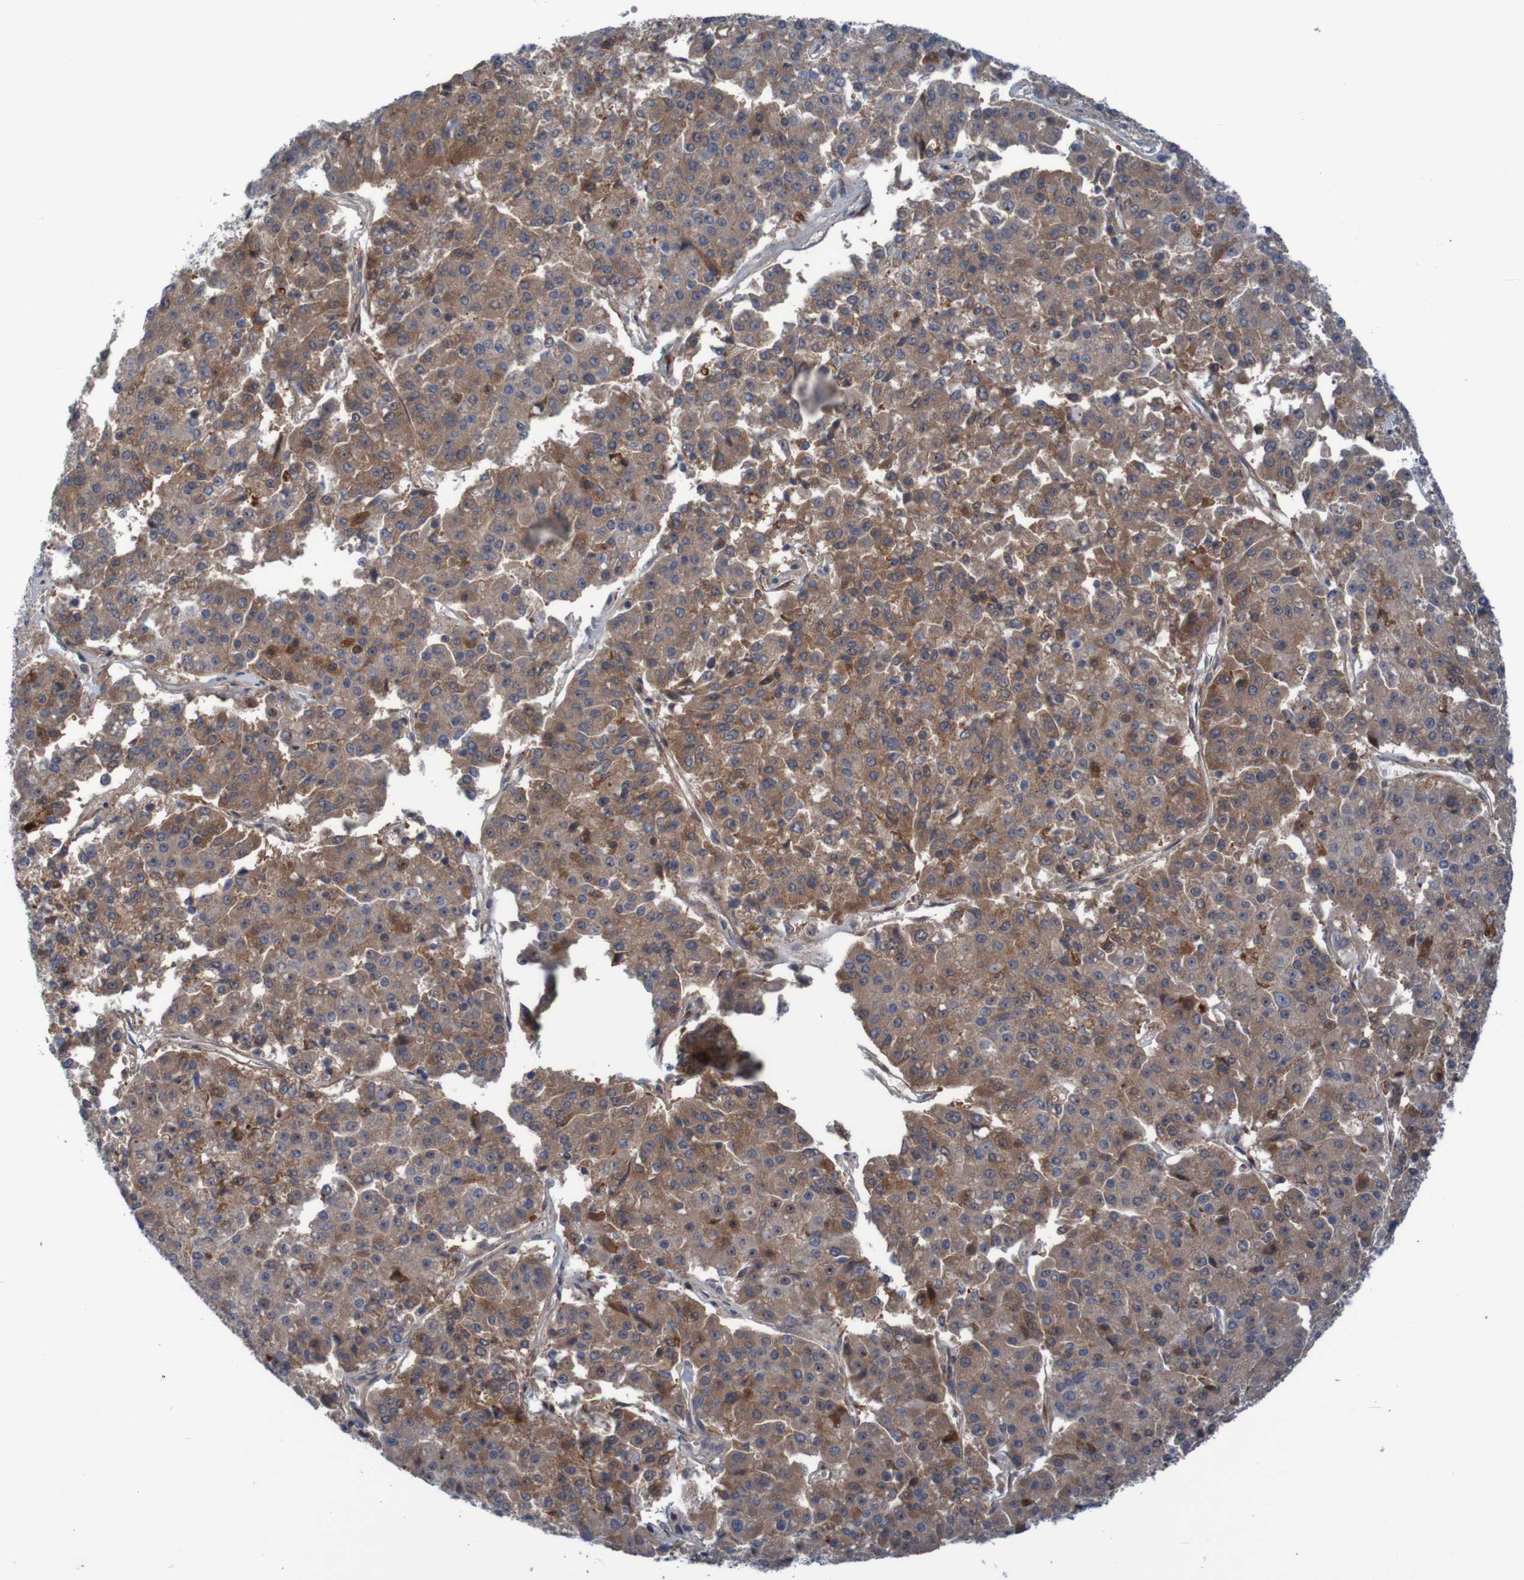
{"staining": {"intensity": "strong", "quantity": ">75%", "location": "cytoplasmic/membranous"}, "tissue": "pancreatic cancer", "cell_type": "Tumor cells", "image_type": "cancer", "snomed": [{"axis": "morphology", "description": "Adenocarcinoma, NOS"}, {"axis": "topography", "description": "Pancreas"}], "caption": "DAB (3,3'-diaminobenzidine) immunohistochemical staining of adenocarcinoma (pancreatic) demonstrates strong cytoplasmic/membranous protein staining in about >75% of tumor cells. (Stains: DAB in brown, nuclei in blue, Microscopy: brightfield microscopy at high magnification).", "gene": "ANGPT4", "patient": {"sex": "male", "age": 50}}